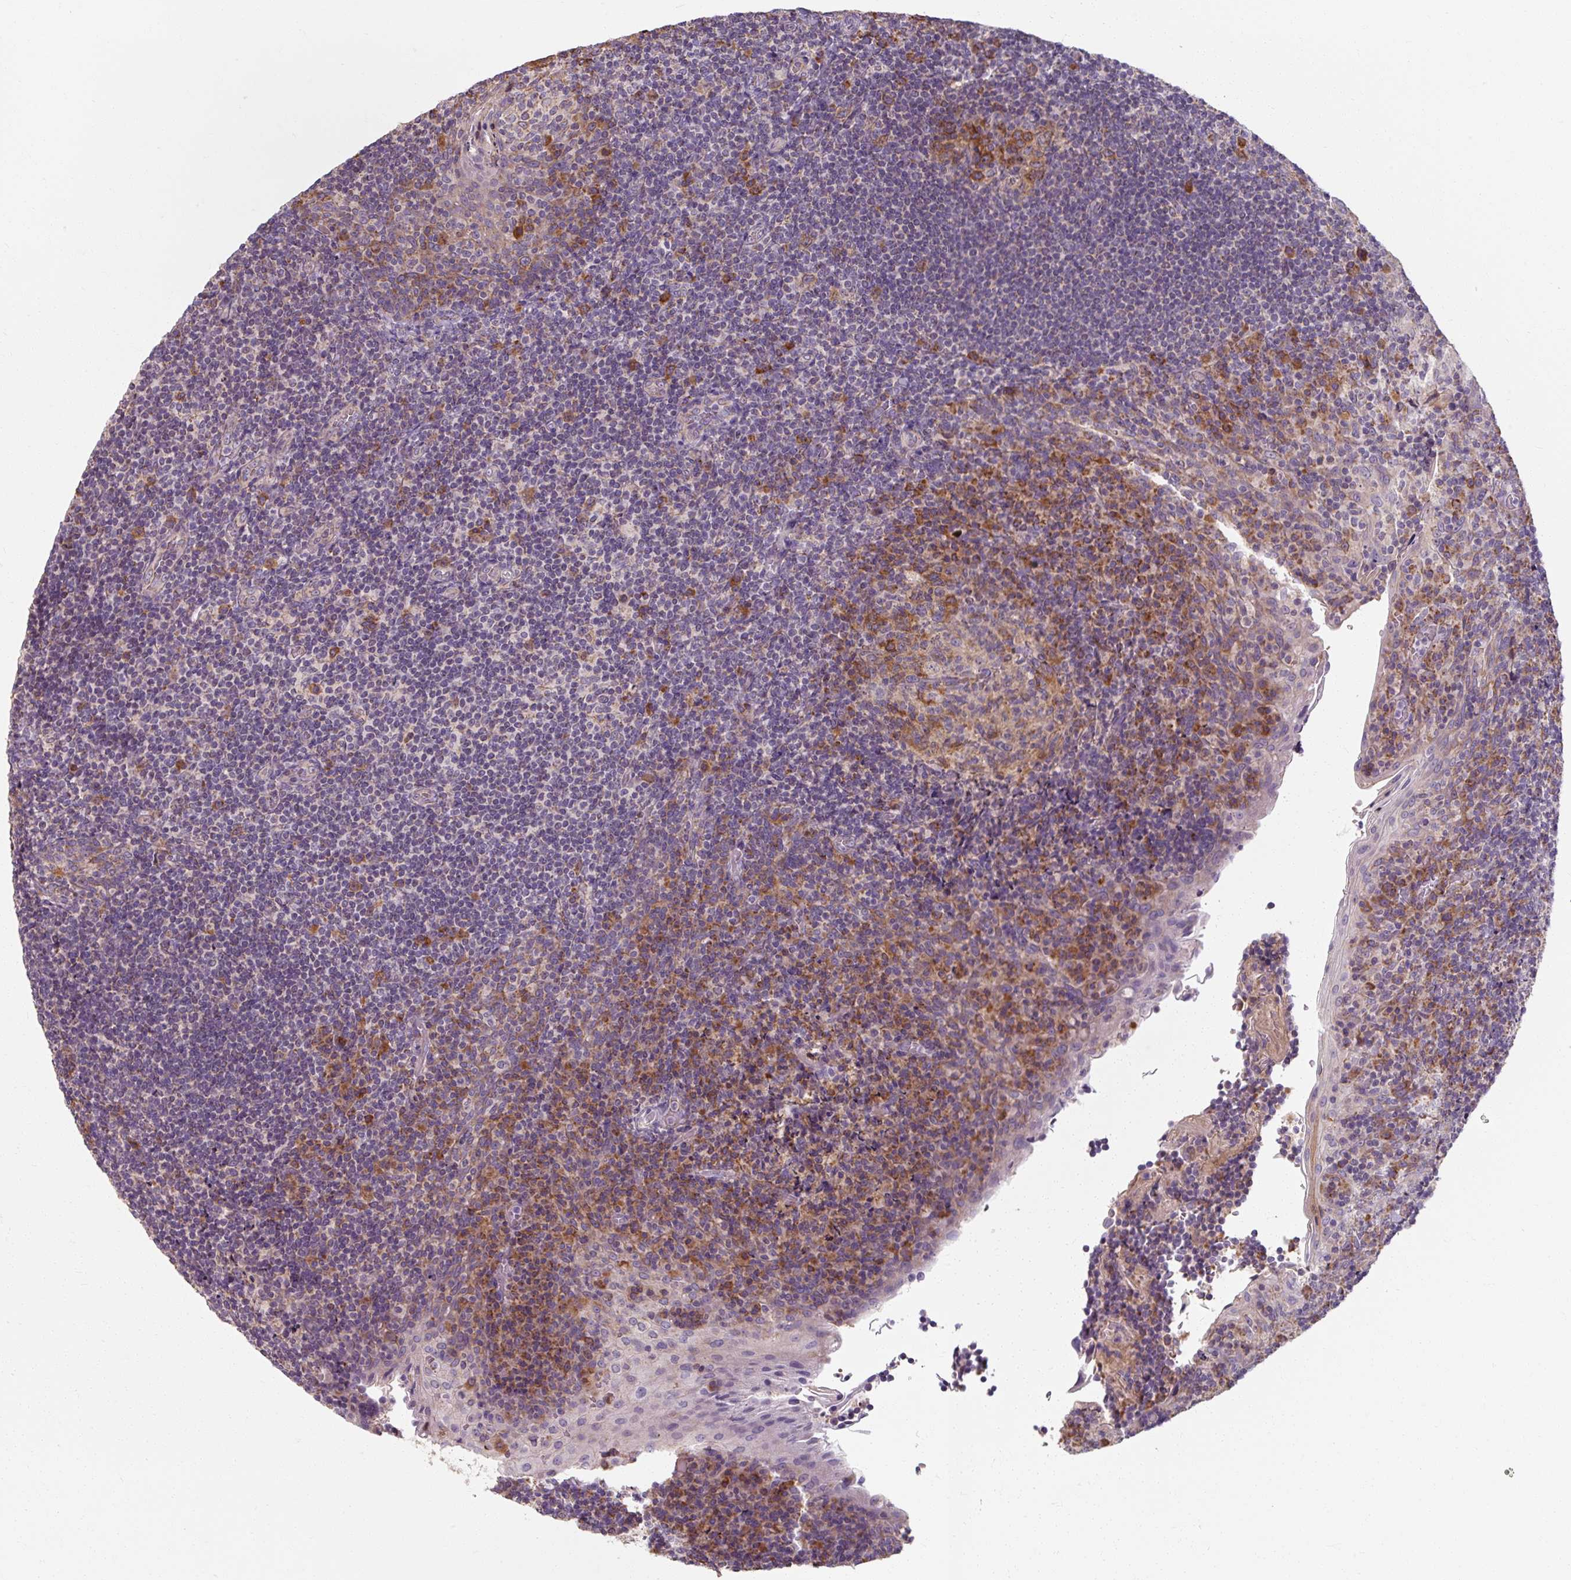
{"staining": {"intensity": "moderate", "quantity": "<25%", "location": "cytoplasmic/membranous"}, "tissue": "tonsil", "cell_type": "Germinal center cells", "image_type": "normal", "snomed": [{"axis": "morphology", "description": "Normal tissue, NOS"}, {"axis": "topography", "description": "Tonsil"}], "caption": "The immunohistochemical stain highlights moderate cytoplasmic/membranous expression in germinal center cells of benign tonsil.", "gene": "TSEN54", "patient": {"sex": "male", "age": 17}}